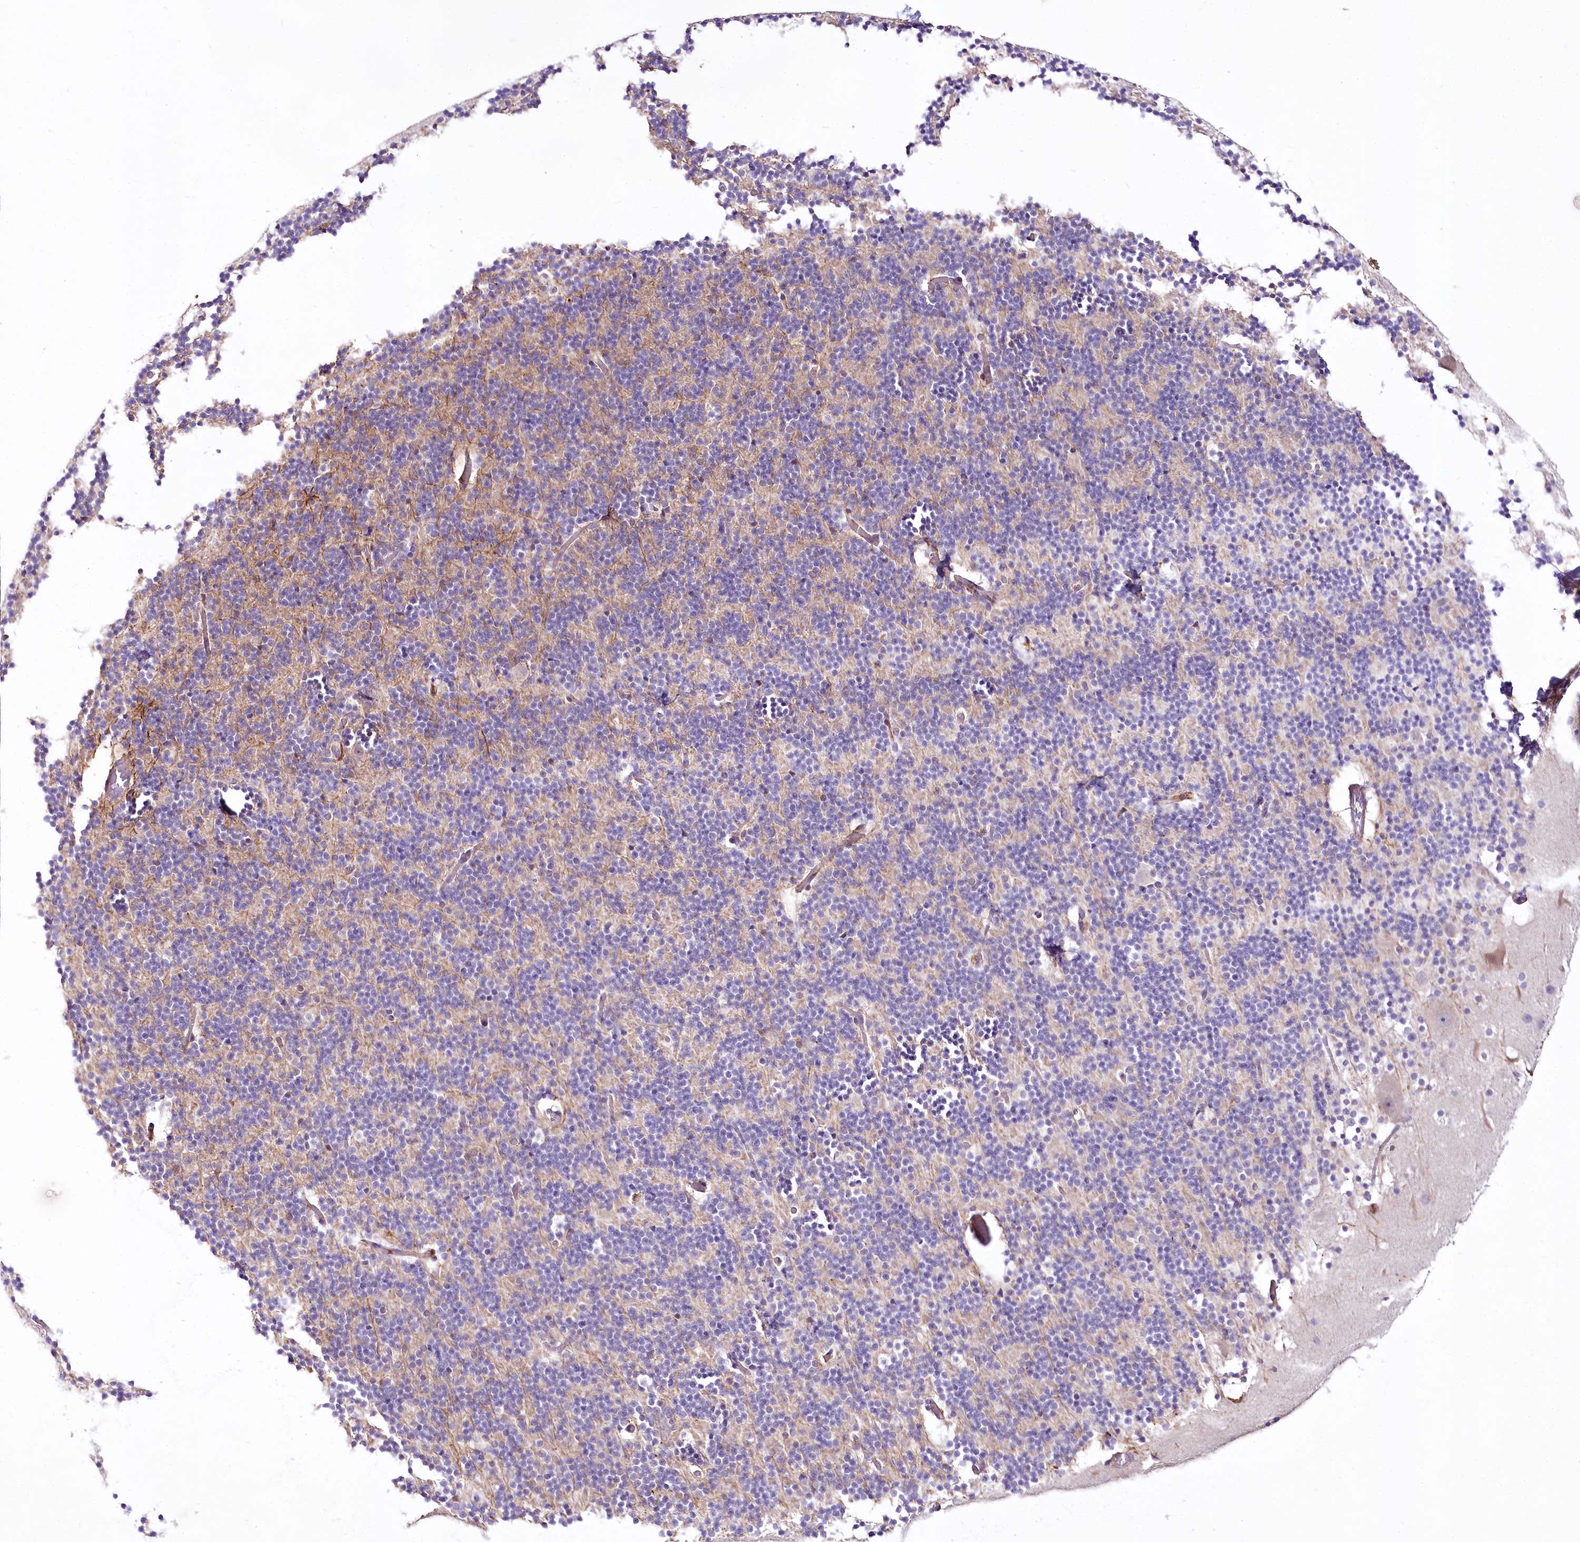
{"staining": {"intensity": "negative", "quantity": "none", "location": "none"}, "tissue": "cerebellum", "cell_type": "Cells in granular layer", "image_type": "normal", "snomed": [{"axis": "morphology", "description": "Normal tissue, NOS"}, {"axis": "topography", "description": "Cerebellum"}], "caption": "DAB (3,3'-diaminobenzidine) immunohistochemical staining of benign human cerebellum shows no significant staining in cells in granular layer. (Stains: DAB (3,3'-diaminobenzidine) immunohistochemistry (IHC) with hematoxylin counter stain, Microscopy: brightfield microscopy at high magnification).", "gene": "VWA5A", "patient": {"sex": "male", "age": 57}}